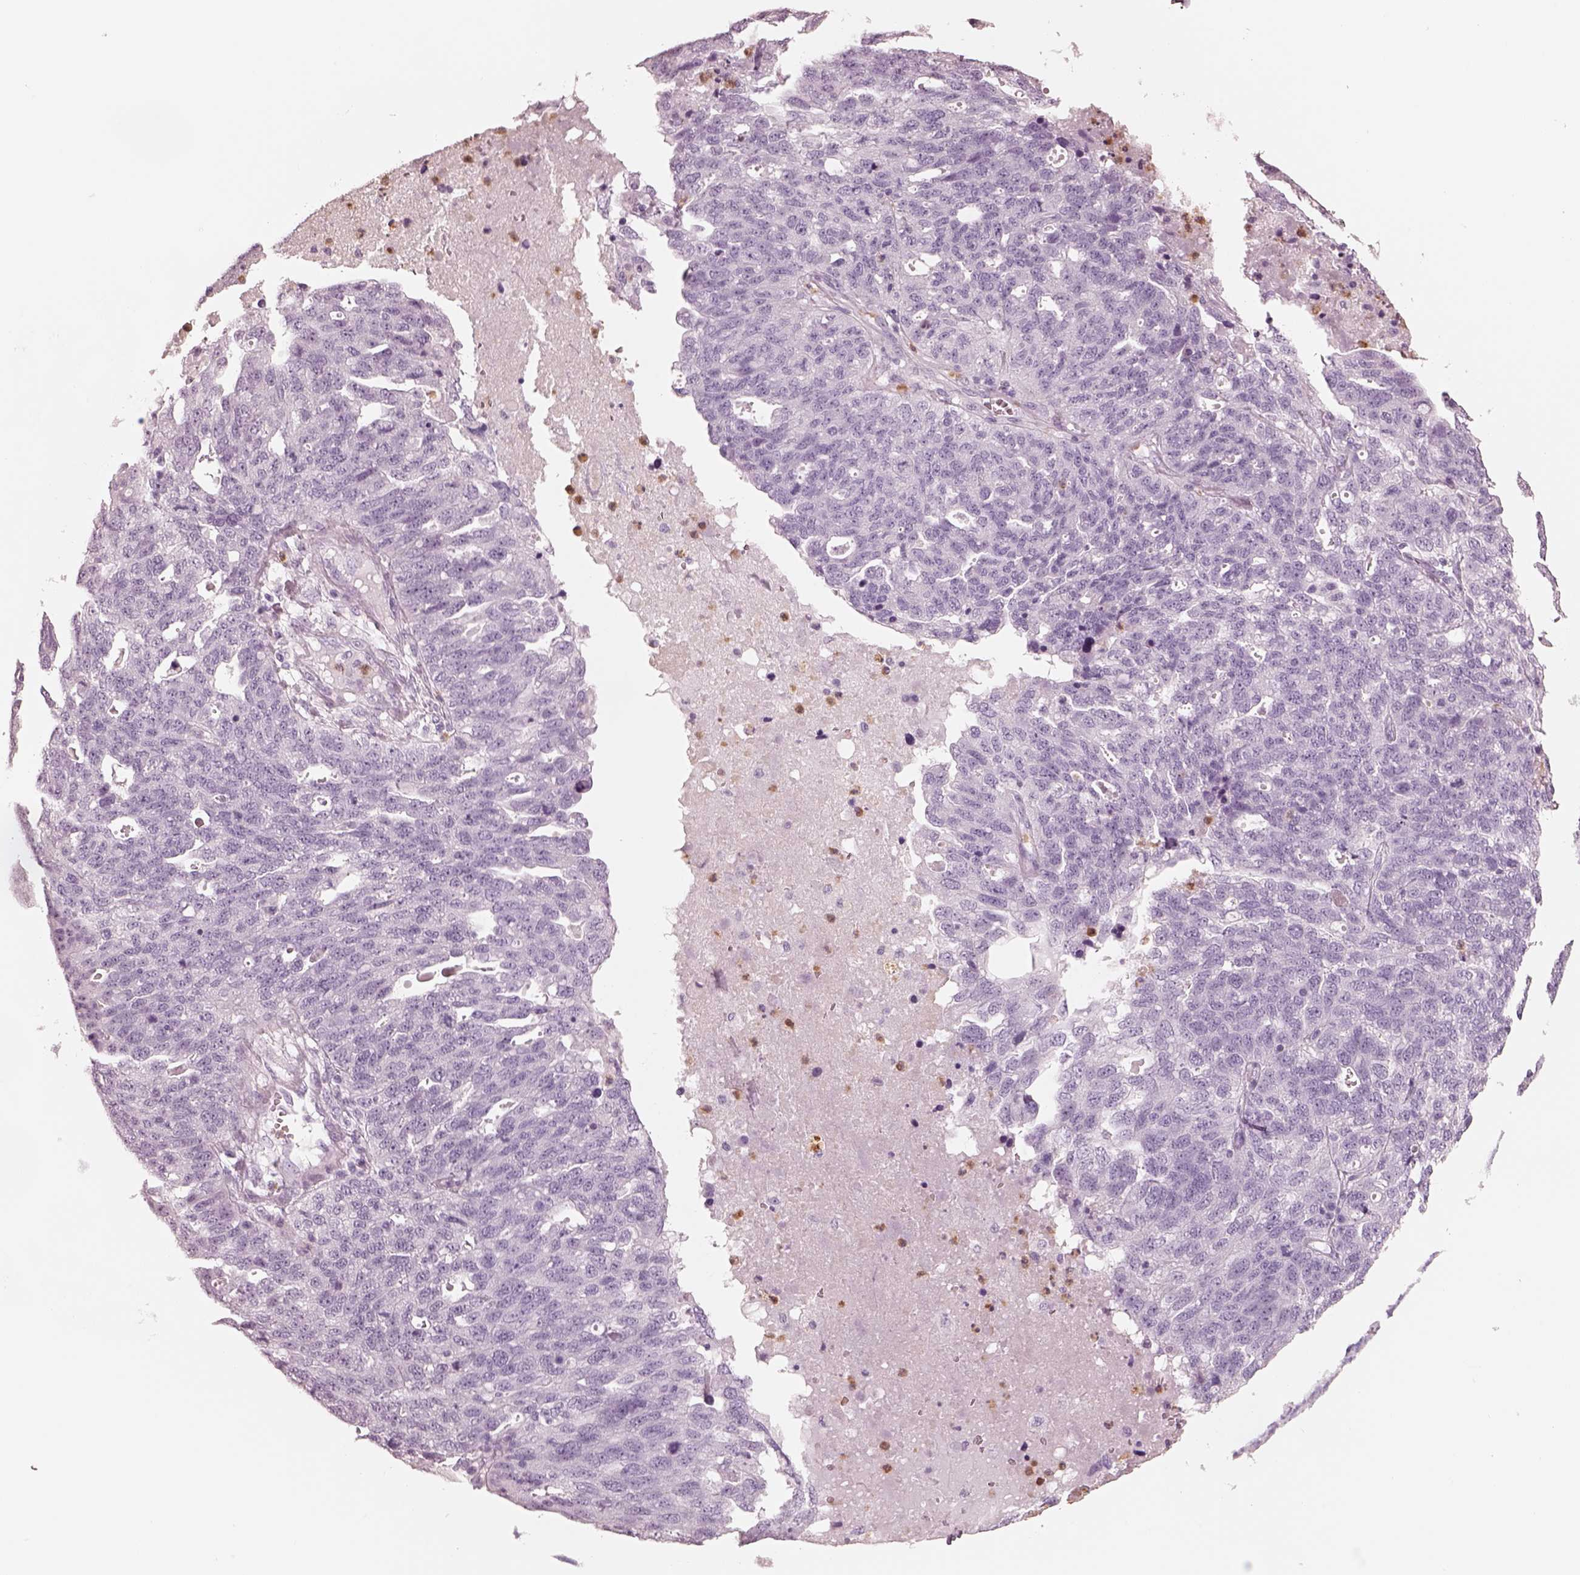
{"staining": {"intensity": "negative", "quantity": "none", "location": "none"}, "tissue": "ovarian cancer", "cell_type": "Tumor cells", "image_type": "cancer", "snomed": [{"axis": "morphology", "description": "Cystadenocarcinoma, serous, NOS"}, {"axis": "topography", "description": "Ovary"}], "caption": "Ovarian cancer was stained to show a protein in brown. There is no significant staining in tumor cells. Brightfield microscopy of IHC stained with DAB (brown) and hematoxylin (blue), captured at high magnification.", "gene": "ELANE", "patient": {"sex": "female", "age": 71}}